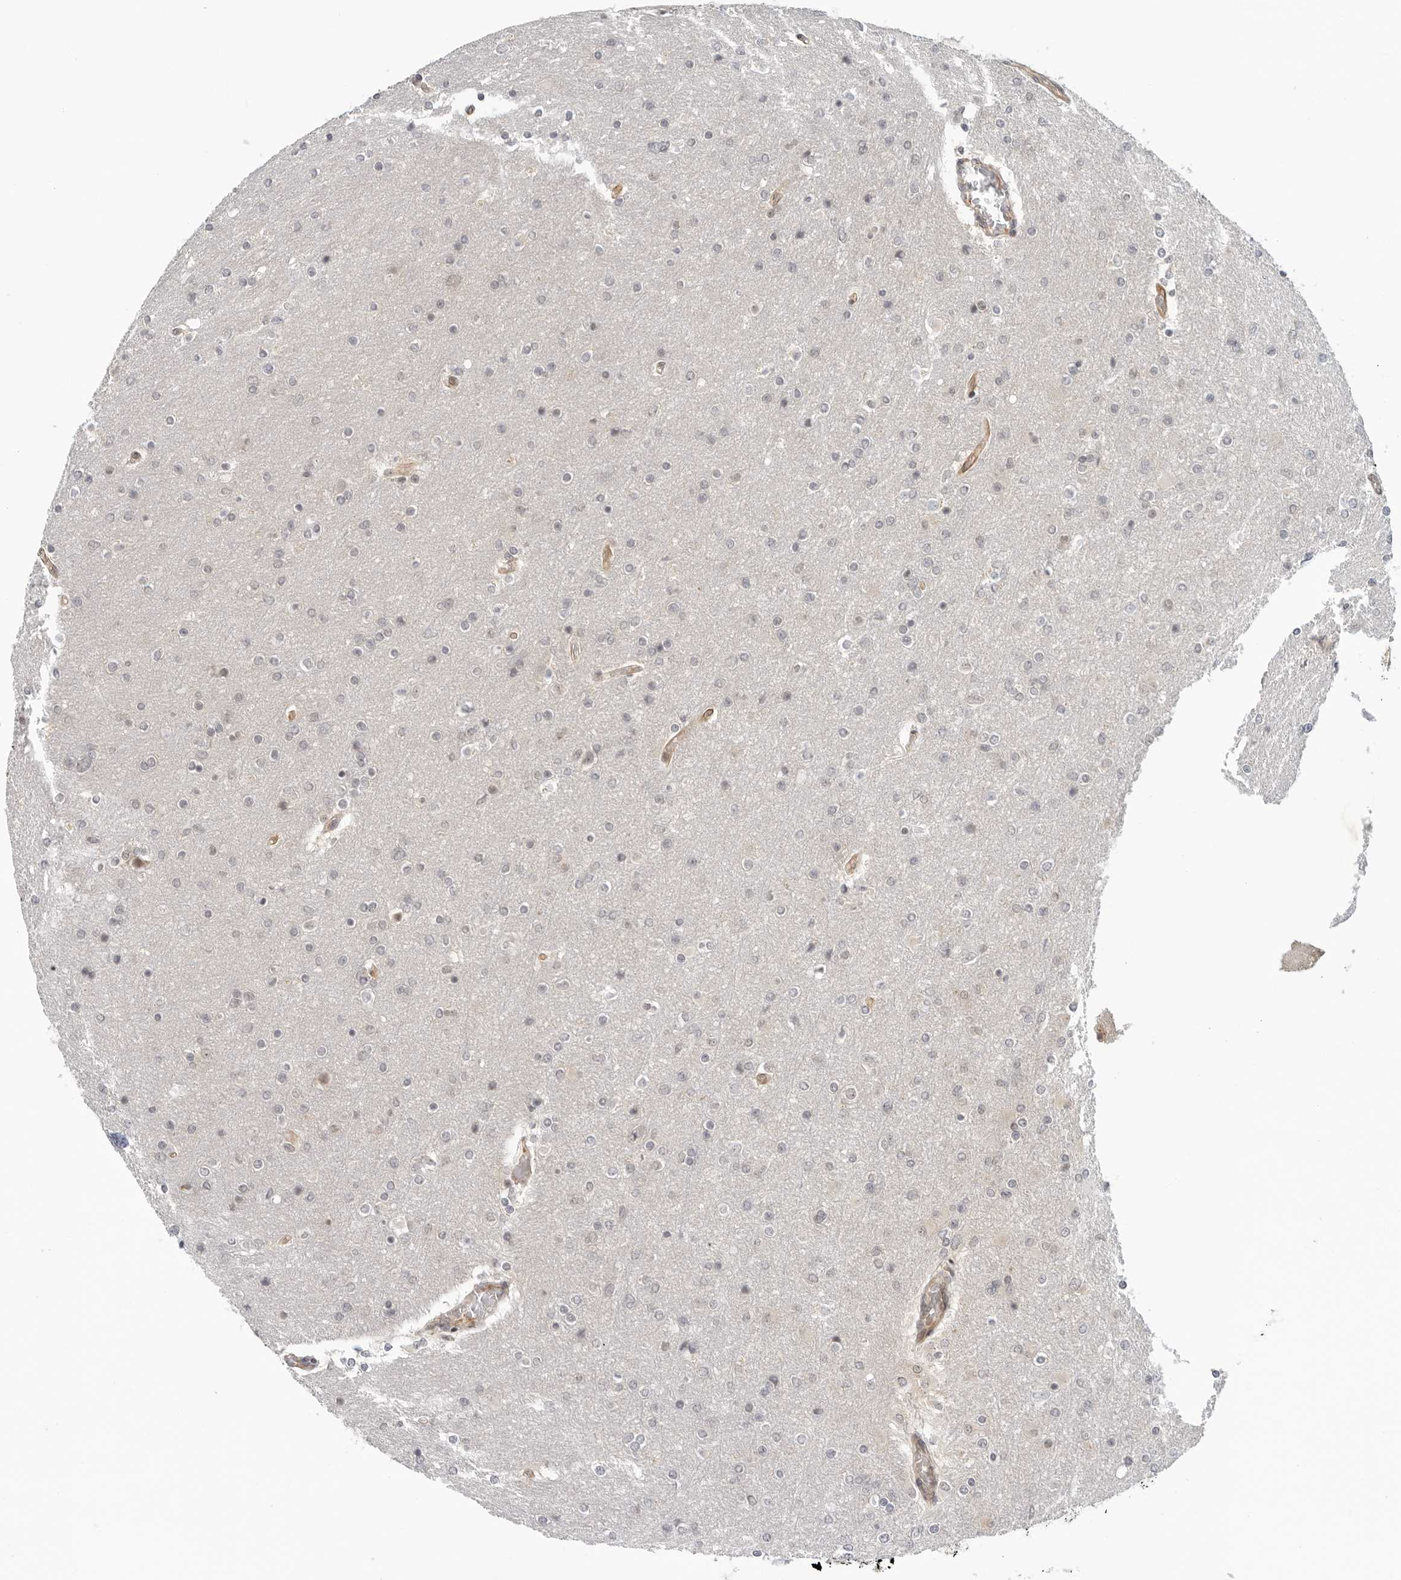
{"staining": {"intensity": "negative", "quantity": "none", "location": "none"}, "tissue": "glioma", "cell_type": "Tumor cells", "image_type": "cancer", "snomed": [{"axis": "morphology", "description": "Glioma, malignant, High grade"}, {"axis": "topography", "description": "Cerebral cortex"}], "caption": "IHC of malignant glioma (high-grade) exhibits no positivity in tumor cells.", "gene": "SUGCT", "patient": {"sex": "female", "age": 36}}